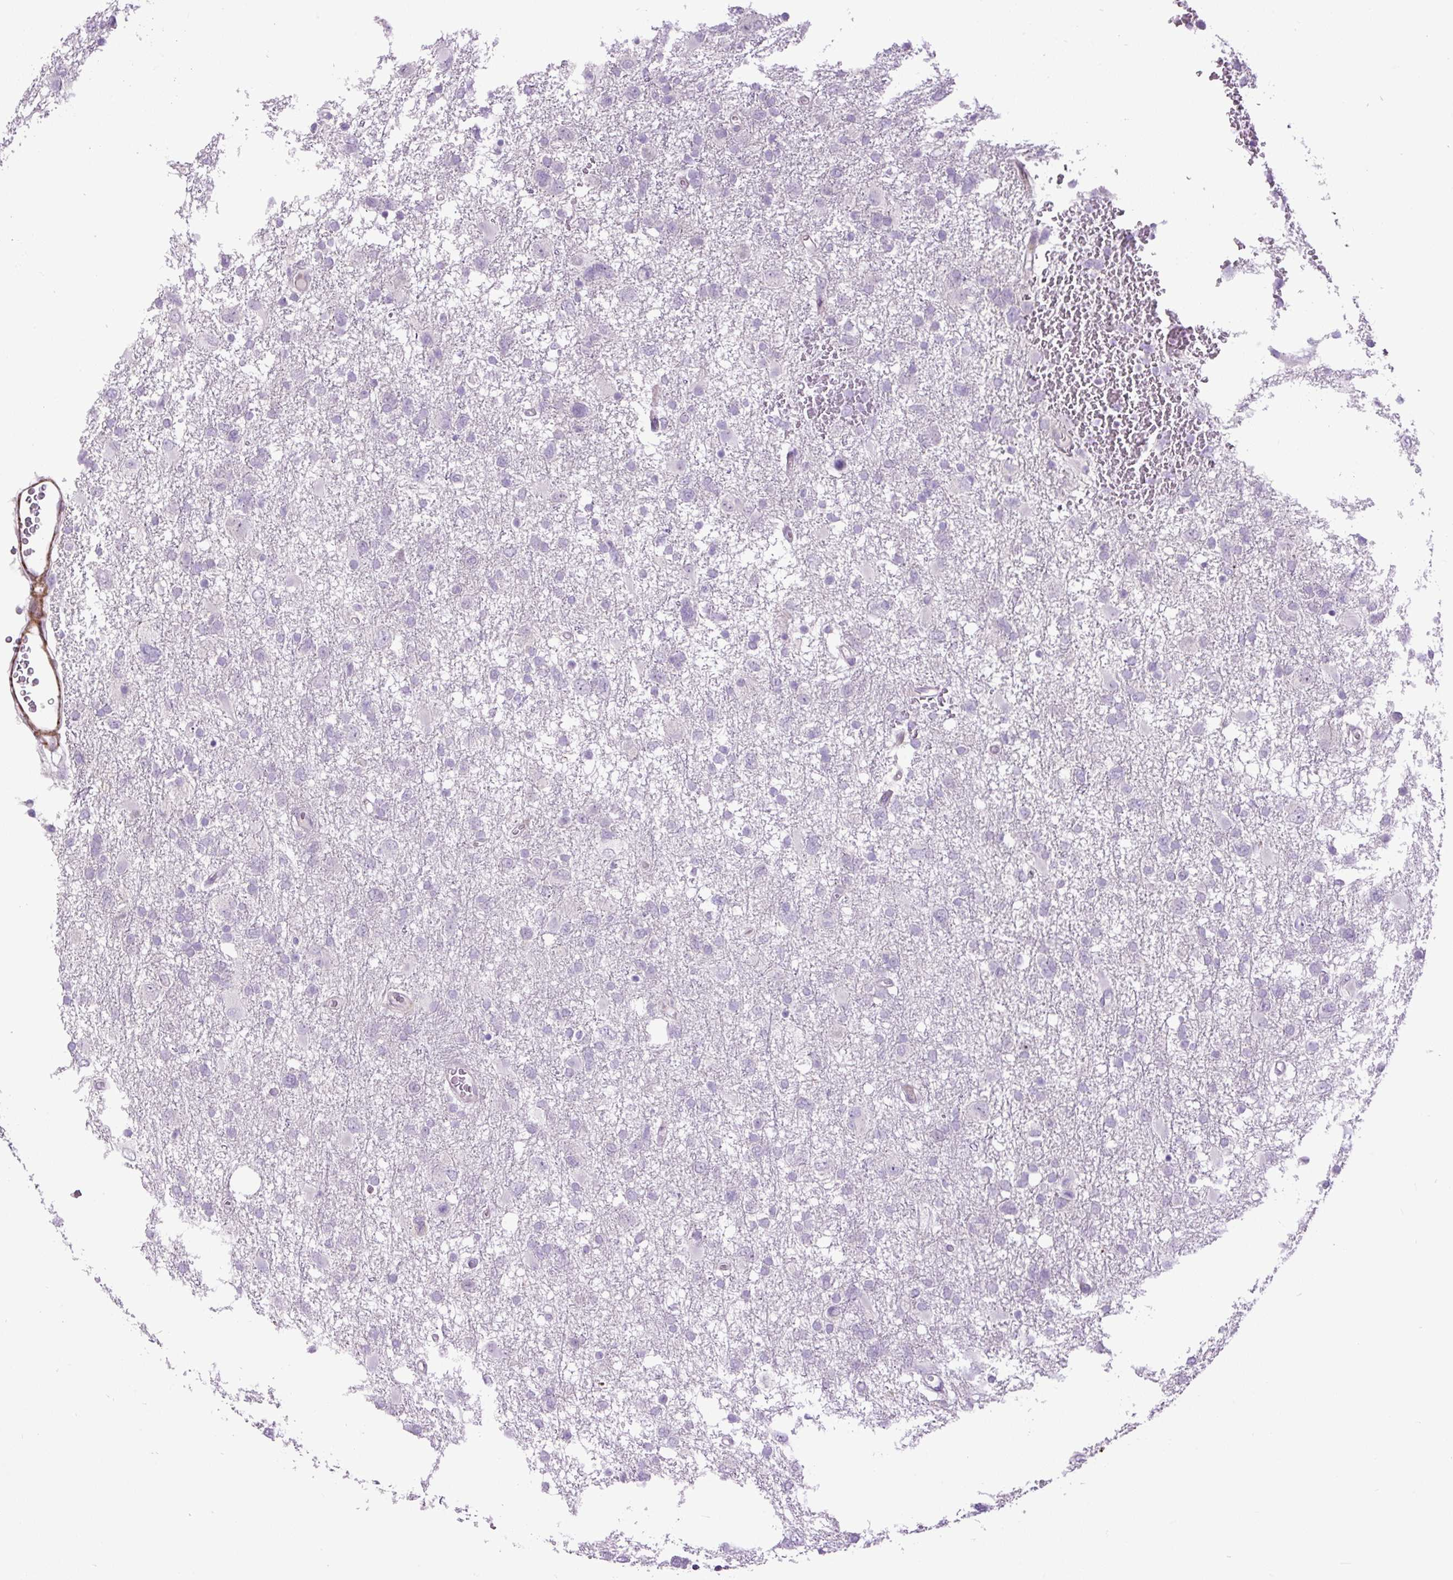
{"staining": {"intensity": "negative", "quantity": "none", "location": "none"}, "tissue": "glioma", "cell_type": "Tumor cells", "image_type": "cancer", "snomed": [{"axis": "morphology", "description": "Glioma, malignant, High grade"}, {"axis": "topography", "description": "Brain"}], "caption": "Immunohistochemical staining of human glioma reveals no significant positivity in tumor cells.", "gene": "ZNF197", "patient": {"sex": "male", "age": 61}}